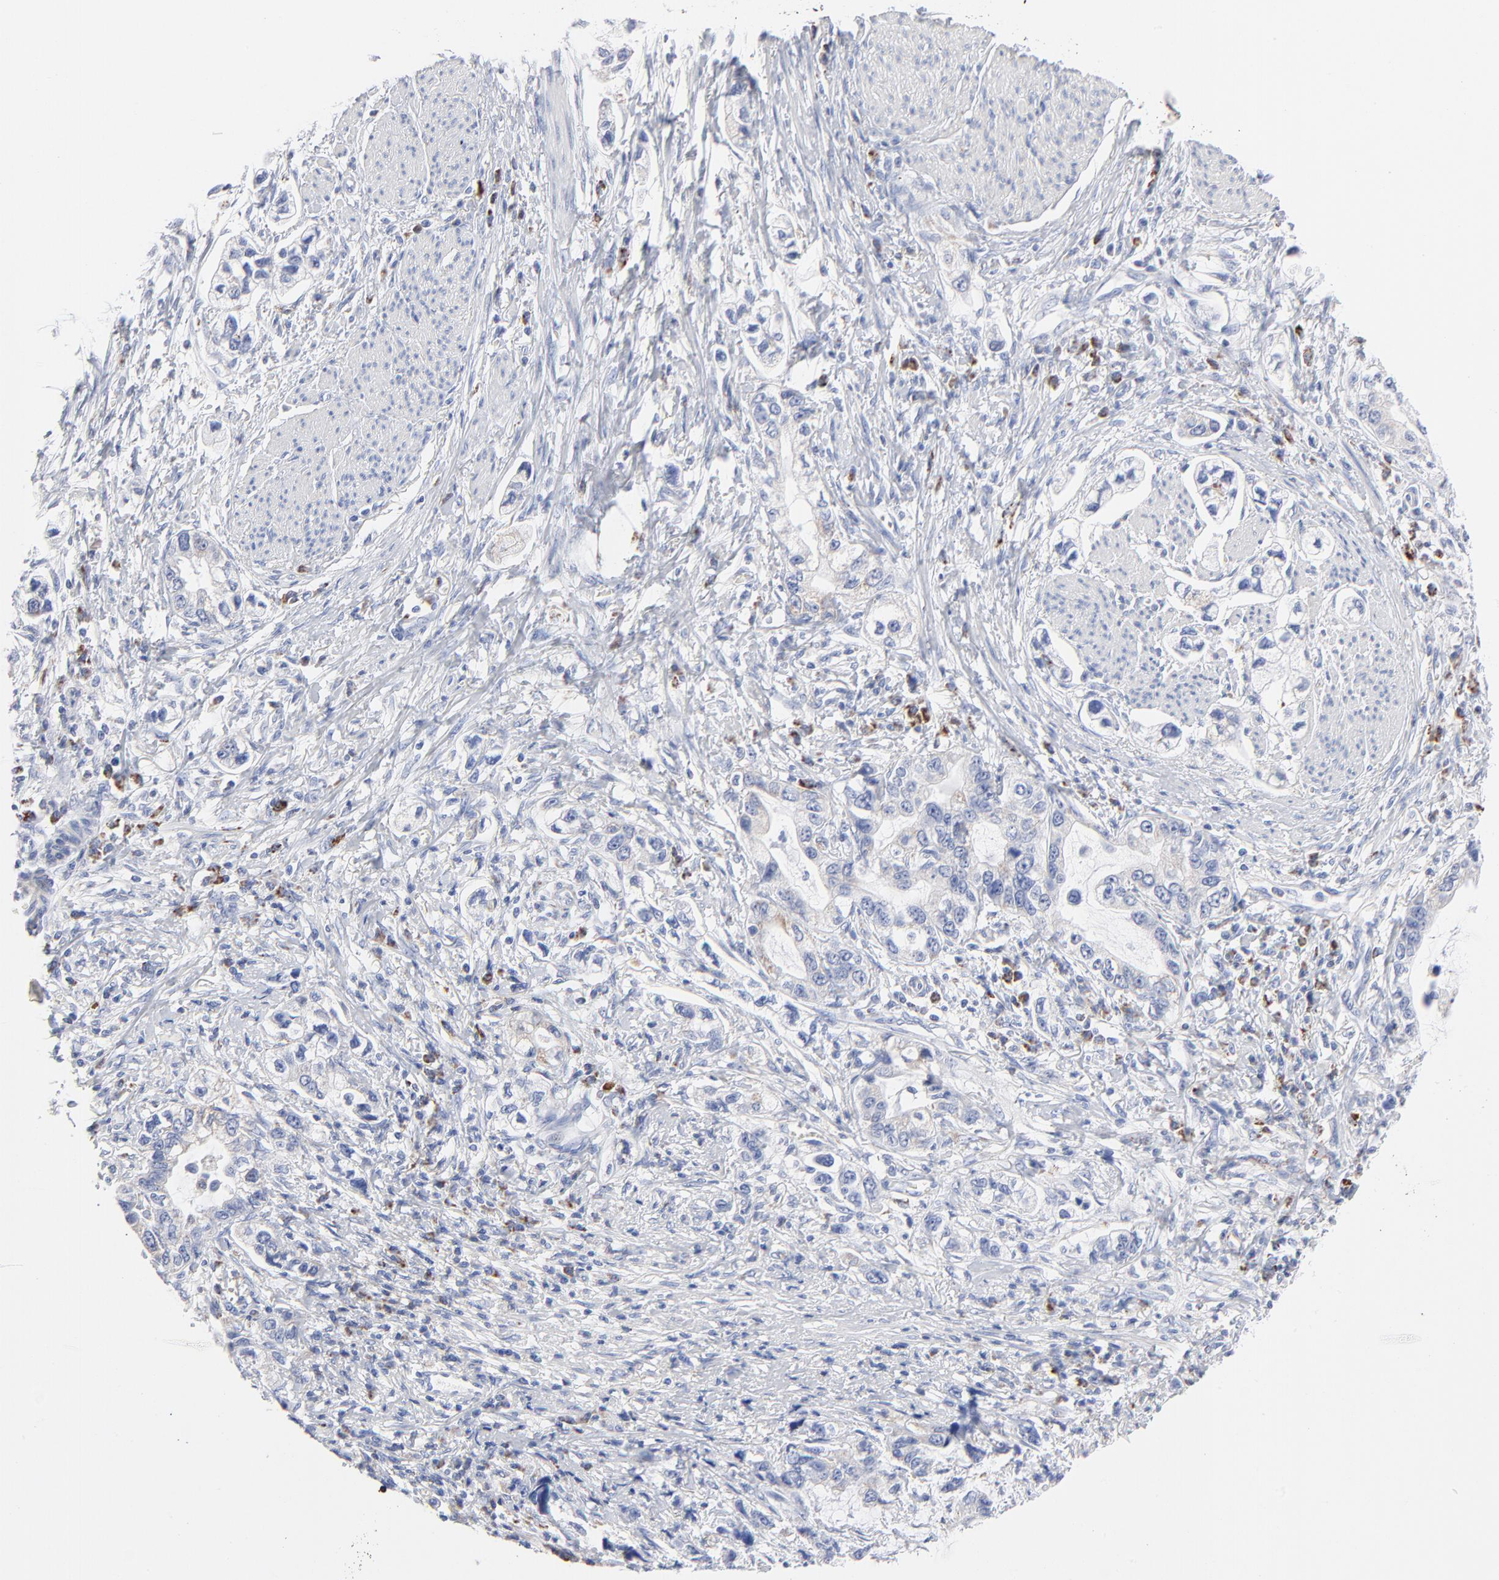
{"staining": {"intensity": "moderate", "quantity": "<25%", "location": "cytoplasmic/membranous"}, "tissue": "stomach cancer", "cell_type": "Tumor cells", "image_type": "cancer", "snomed": [{"axis": "morphology", "description": "Adenocarcinoma, NOS"}, {"axis": "topography", "description": "Stomach, lower"}], "caption": "An immunohistochemistry (IHC) histopathology image of neoplastic tissue is shown. Protein staining in brown highlights moderate cytoplasmic/membranous positivity in stomach cancer within tumor cells.", "gene": "CHCHD10", "patient": {"sex": "female", "age": 93}}